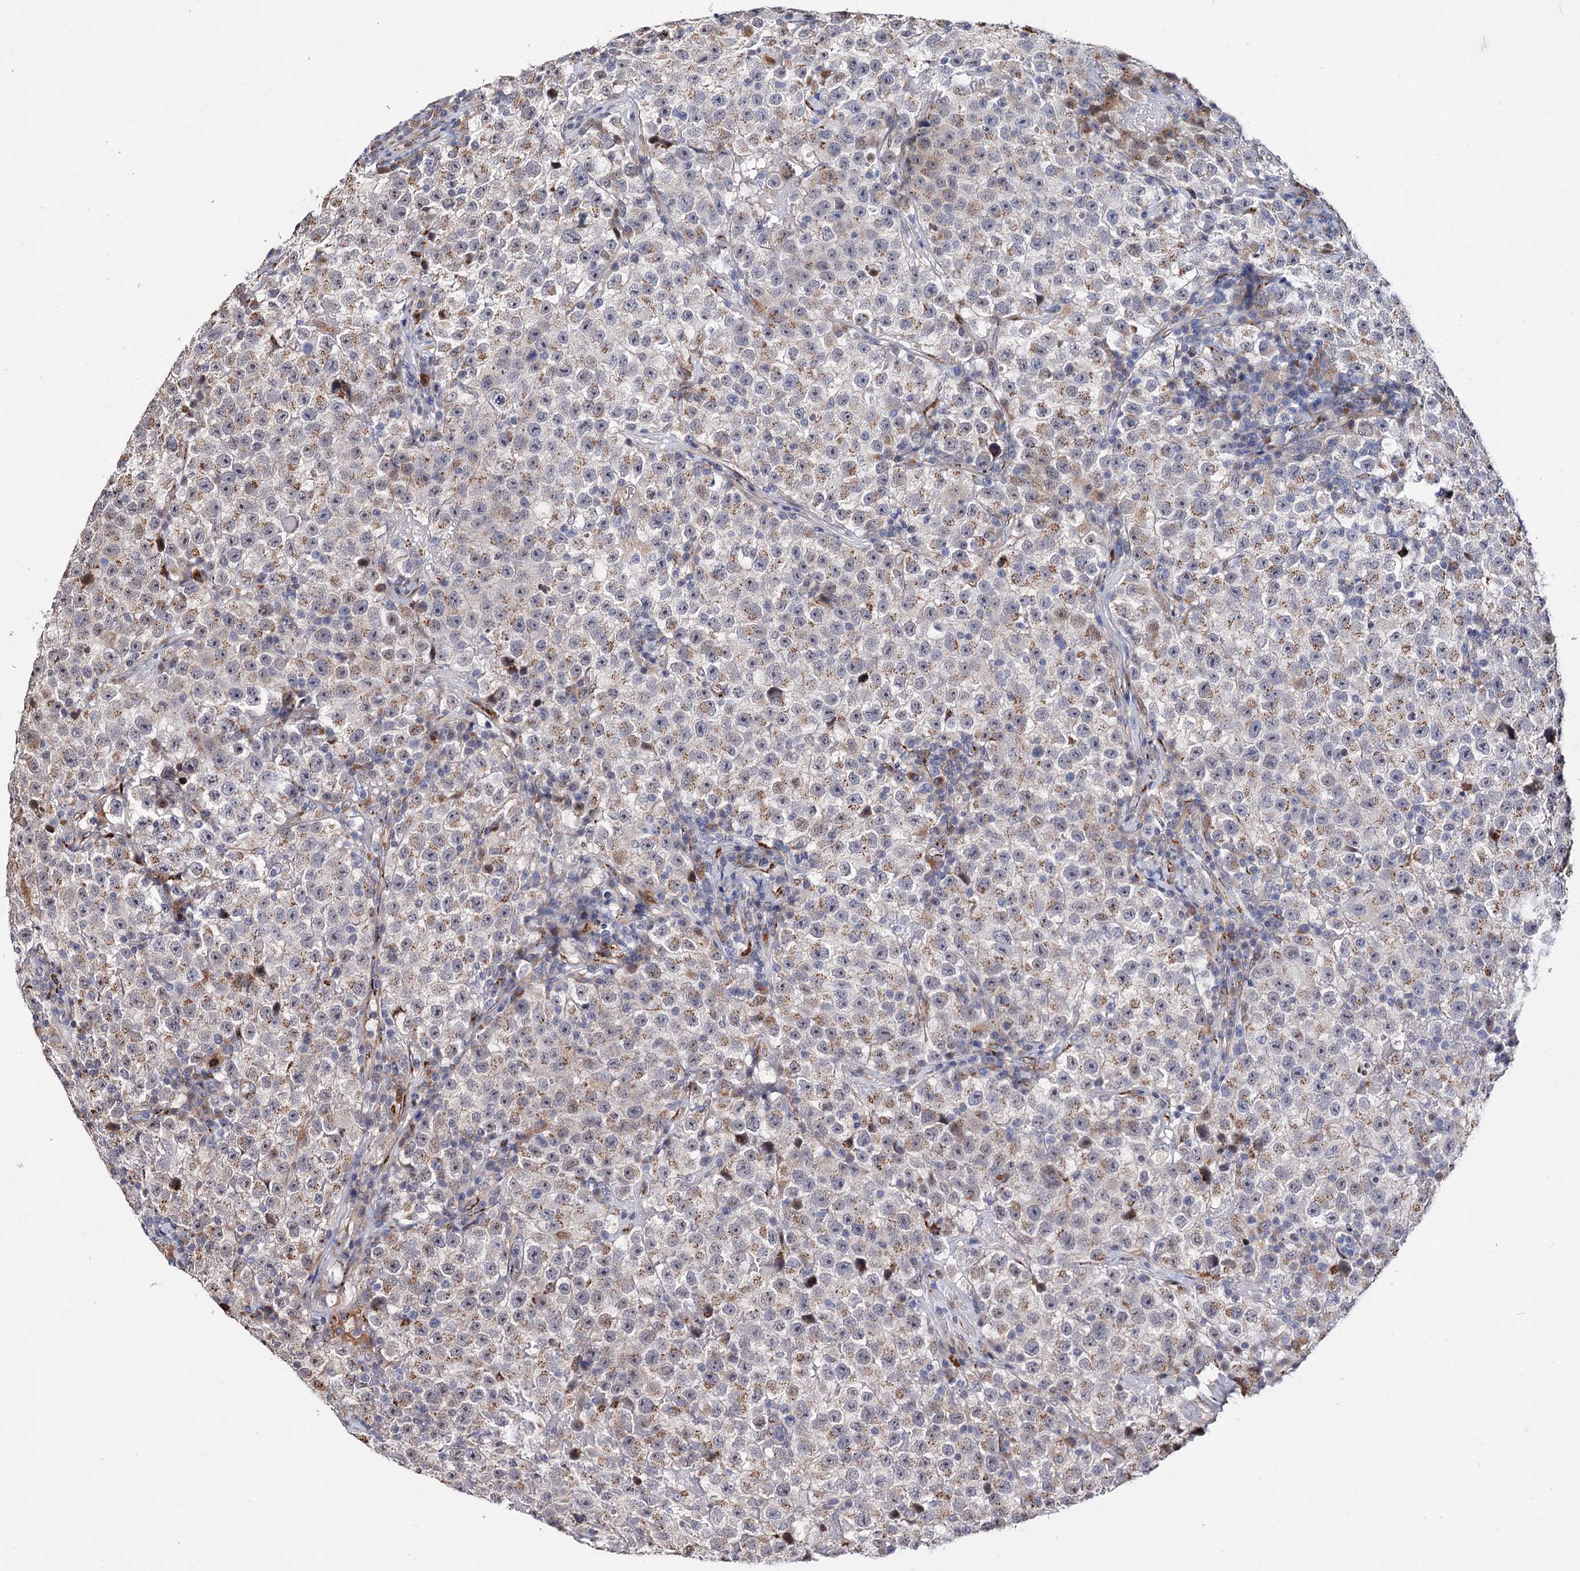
{"staining": {"intensity": "moderate", "quantity": "25%-75%", "location": "cytoplasmic/membranous"}, "tissue": "testis cancer", "cell_type": "Tumor cells", "image_type": "cancer", "snomed": [{"axis": "morphology", "description": "Seminoma, NOS"}, {"axis": "topography", "description": "Testis"}], "caption": "Tumor cells display medium levels of moderate cytoplasmic/membranous expression in approximately 25%-75% of cells in human testis cancer.", "gene": "C11orf96", "patient": {"sex": "male", "age": 22}}